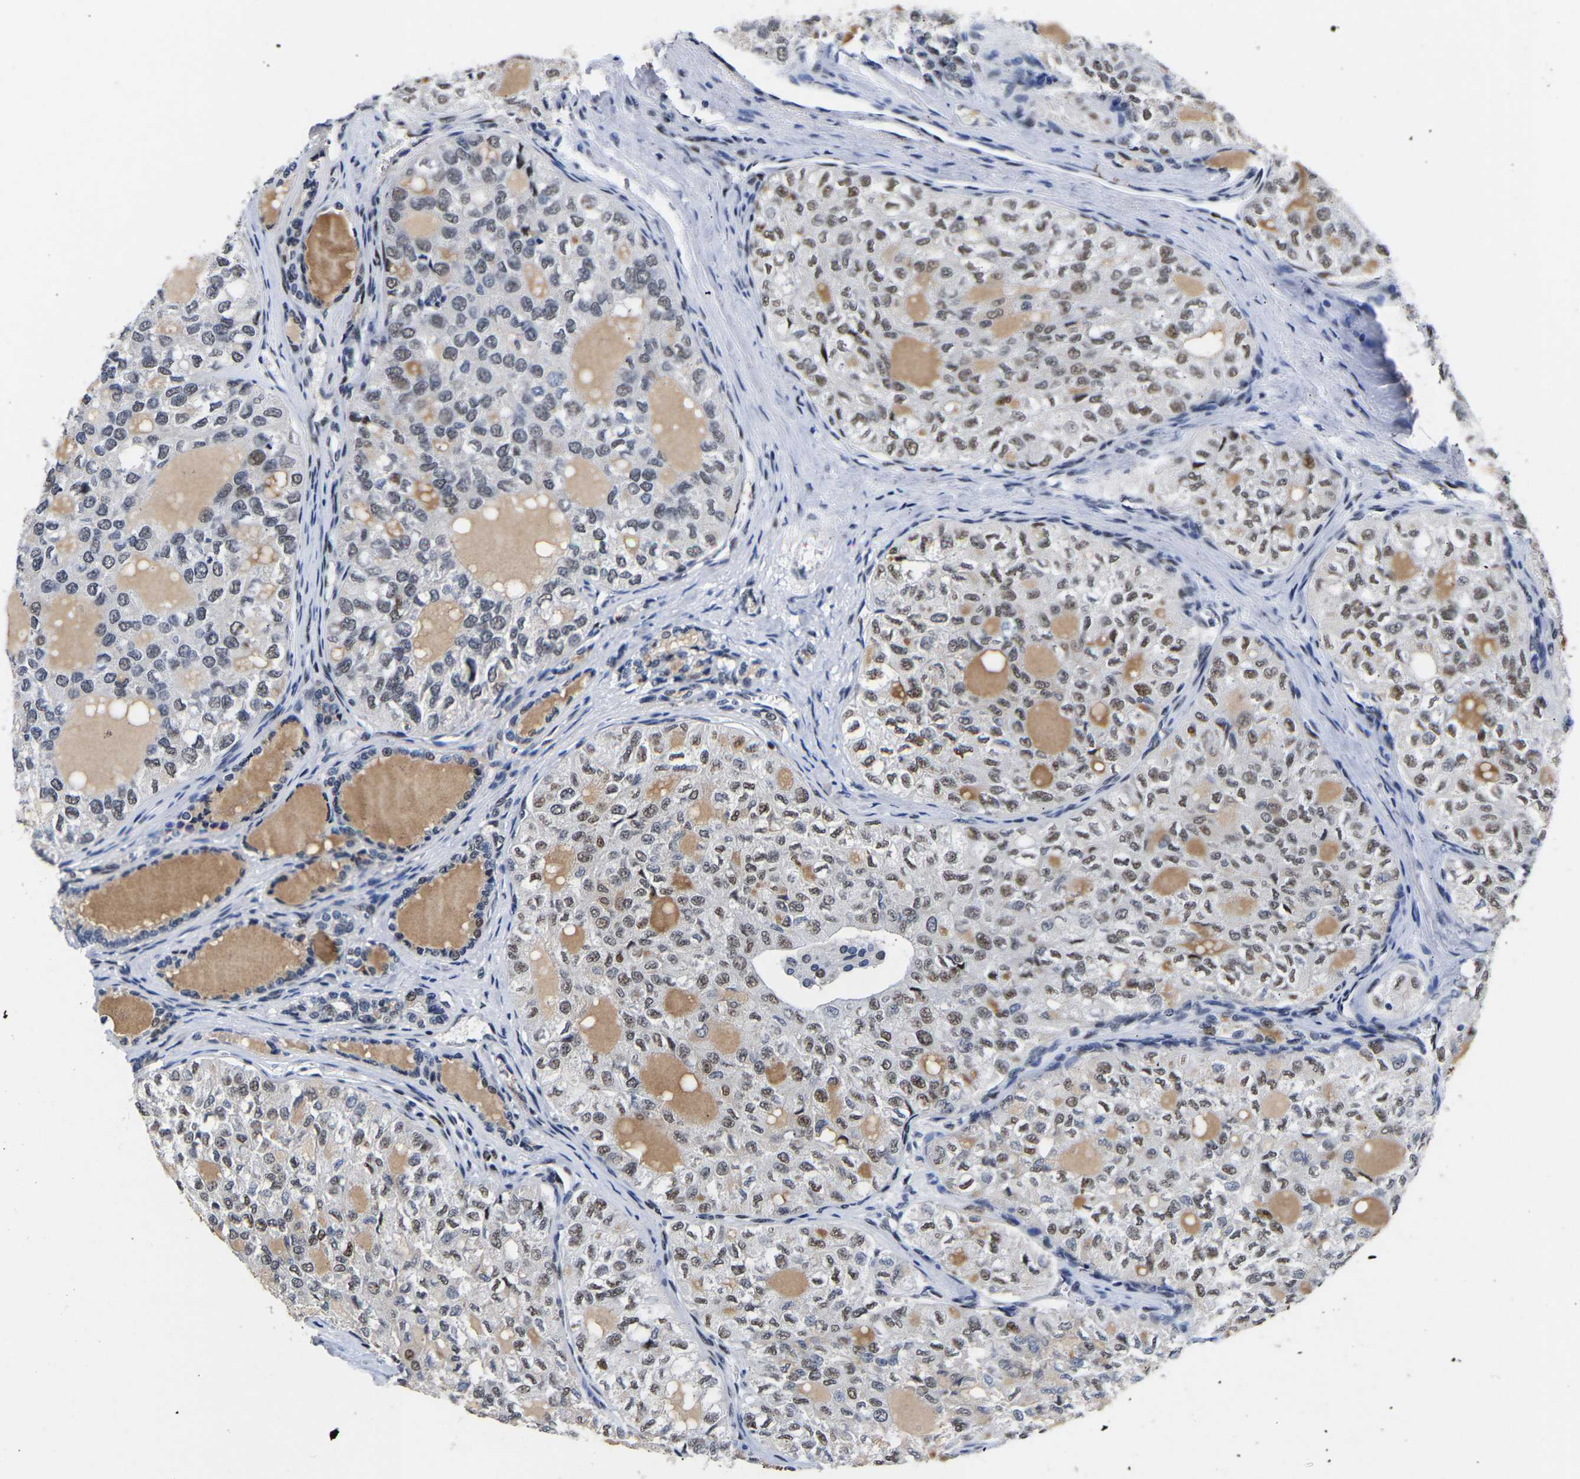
{"staining": {"intensity": "moderate", "quantity": "25%-75%", "location": "nuclear"}, "tissue": "thyroid cancer", "cell_type": "Tumor cells", "image_type": "cancer", "snomed": [{"axis": "morphology", "description": "Follicular adenoma carcinoma, NOS"}, {"axis": "topography", "description": "Thyroid gland"}], "caption": "Thyroid cancer (follicular adenoma carcinoma) stained with DAB immunohistochemistry (IHC) exhibits medium levels of moderate nuclear expression in approximately 25%-75% of tumor cells. (DAB (3,3'-diaminobenzidine) = brown stain, brightfield microscopy at high magnification).", "gene": "PTRHD1", "patient": {"sex": "male", "age": 75}}